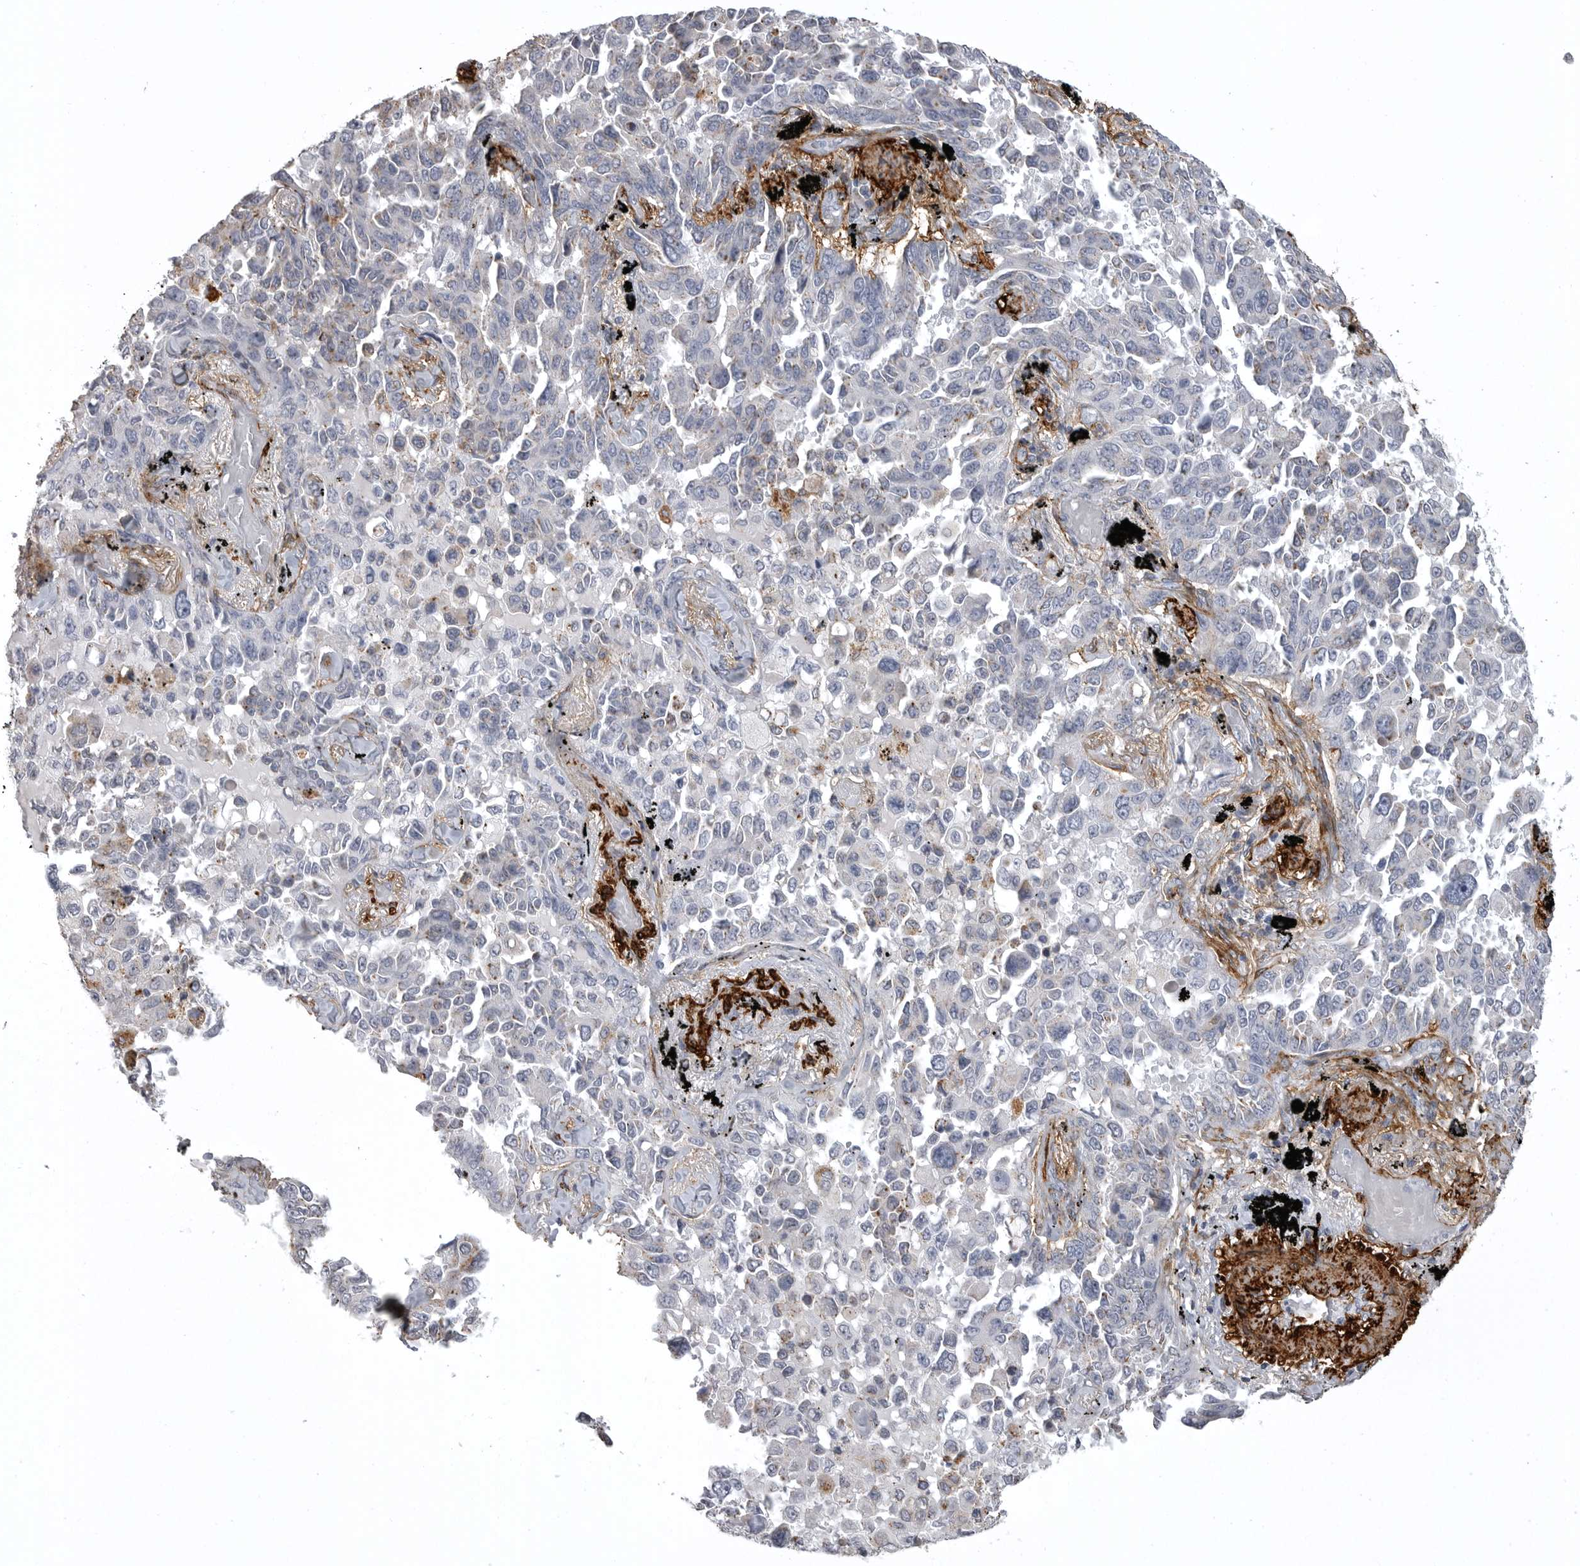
{"staining": {"intensity": "weak", "quantity": "<25%", "location": "cytoplasmic/membranous"}, "tissue": "lung cancer", "cell_type": "Tumor cells", "image_type": "cancer", "snomed": [{"axis": "morphology", "description": "Adenocarcinoma, NOS"}, {"axis": "topography", "description": "Lung"}], "caption": "Tumor cells are negative for protein expression in human lung cancer.", "gene": "AOC3", "patient": {"sex": "female", "age": 67}}